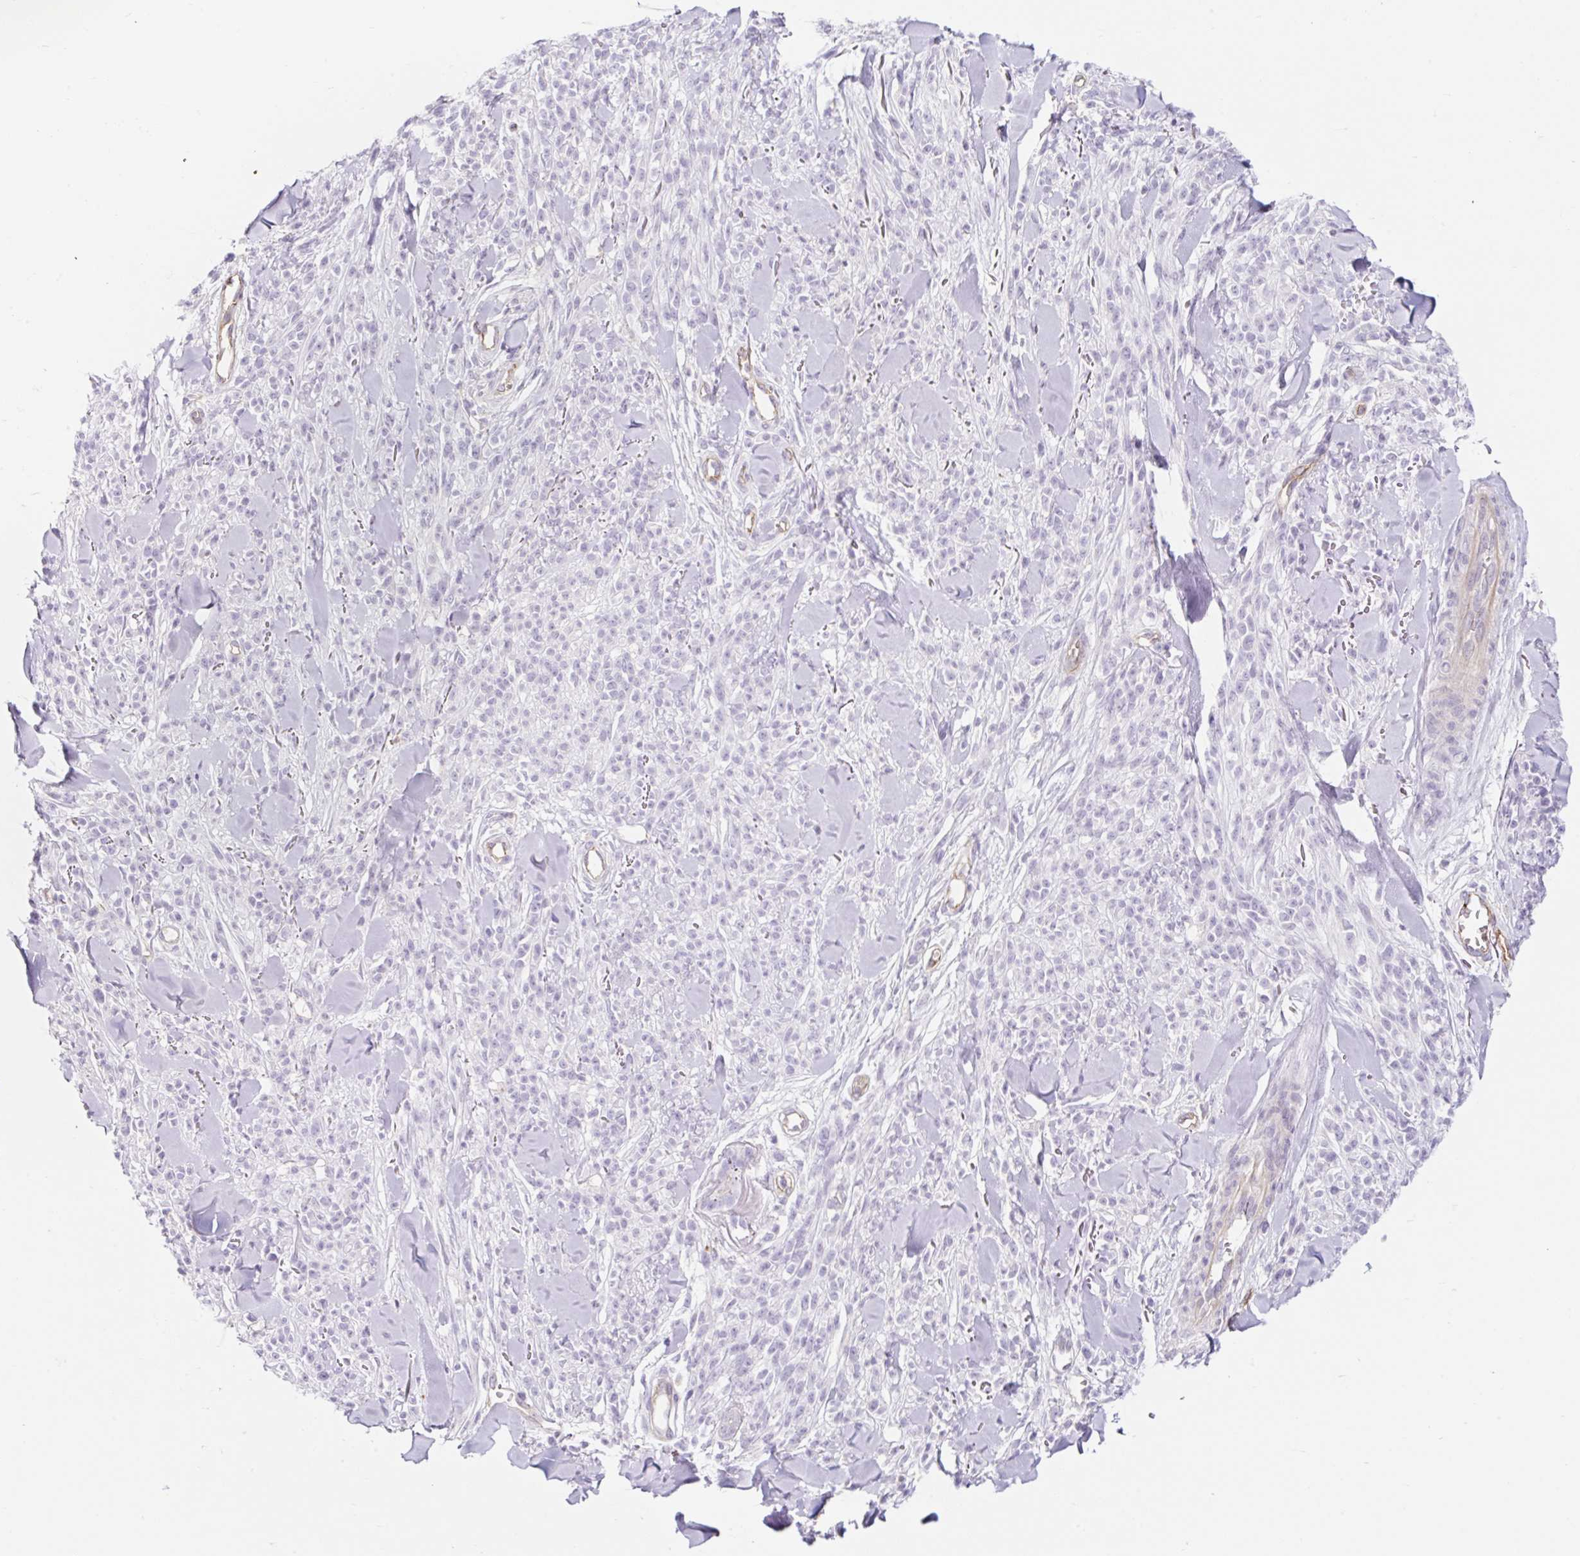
{"staining": {"intensity": "negative", "quantity": "none", "location": "none"}, "tissue": "melanoma", "cell_type": "Tumor cells", "image_type": "cancer", "snomed": [{"axis": "morphology", "description": "Malignant melanoma, NOS"}, {"axis": "topography", "description": "Skin"}, {"axis": "topography", "description": "Skin of trunk"}], "caption": "There is no significant positivity in tumor cells of melanoma. The staining was performed using DAB to visualize the protein expression in brown, while the nuclei were stained in blue with hematoxylin (Magnification: 20x).", "gene": "BCAS1", "patient": {"sex": "male", "age": 74}}